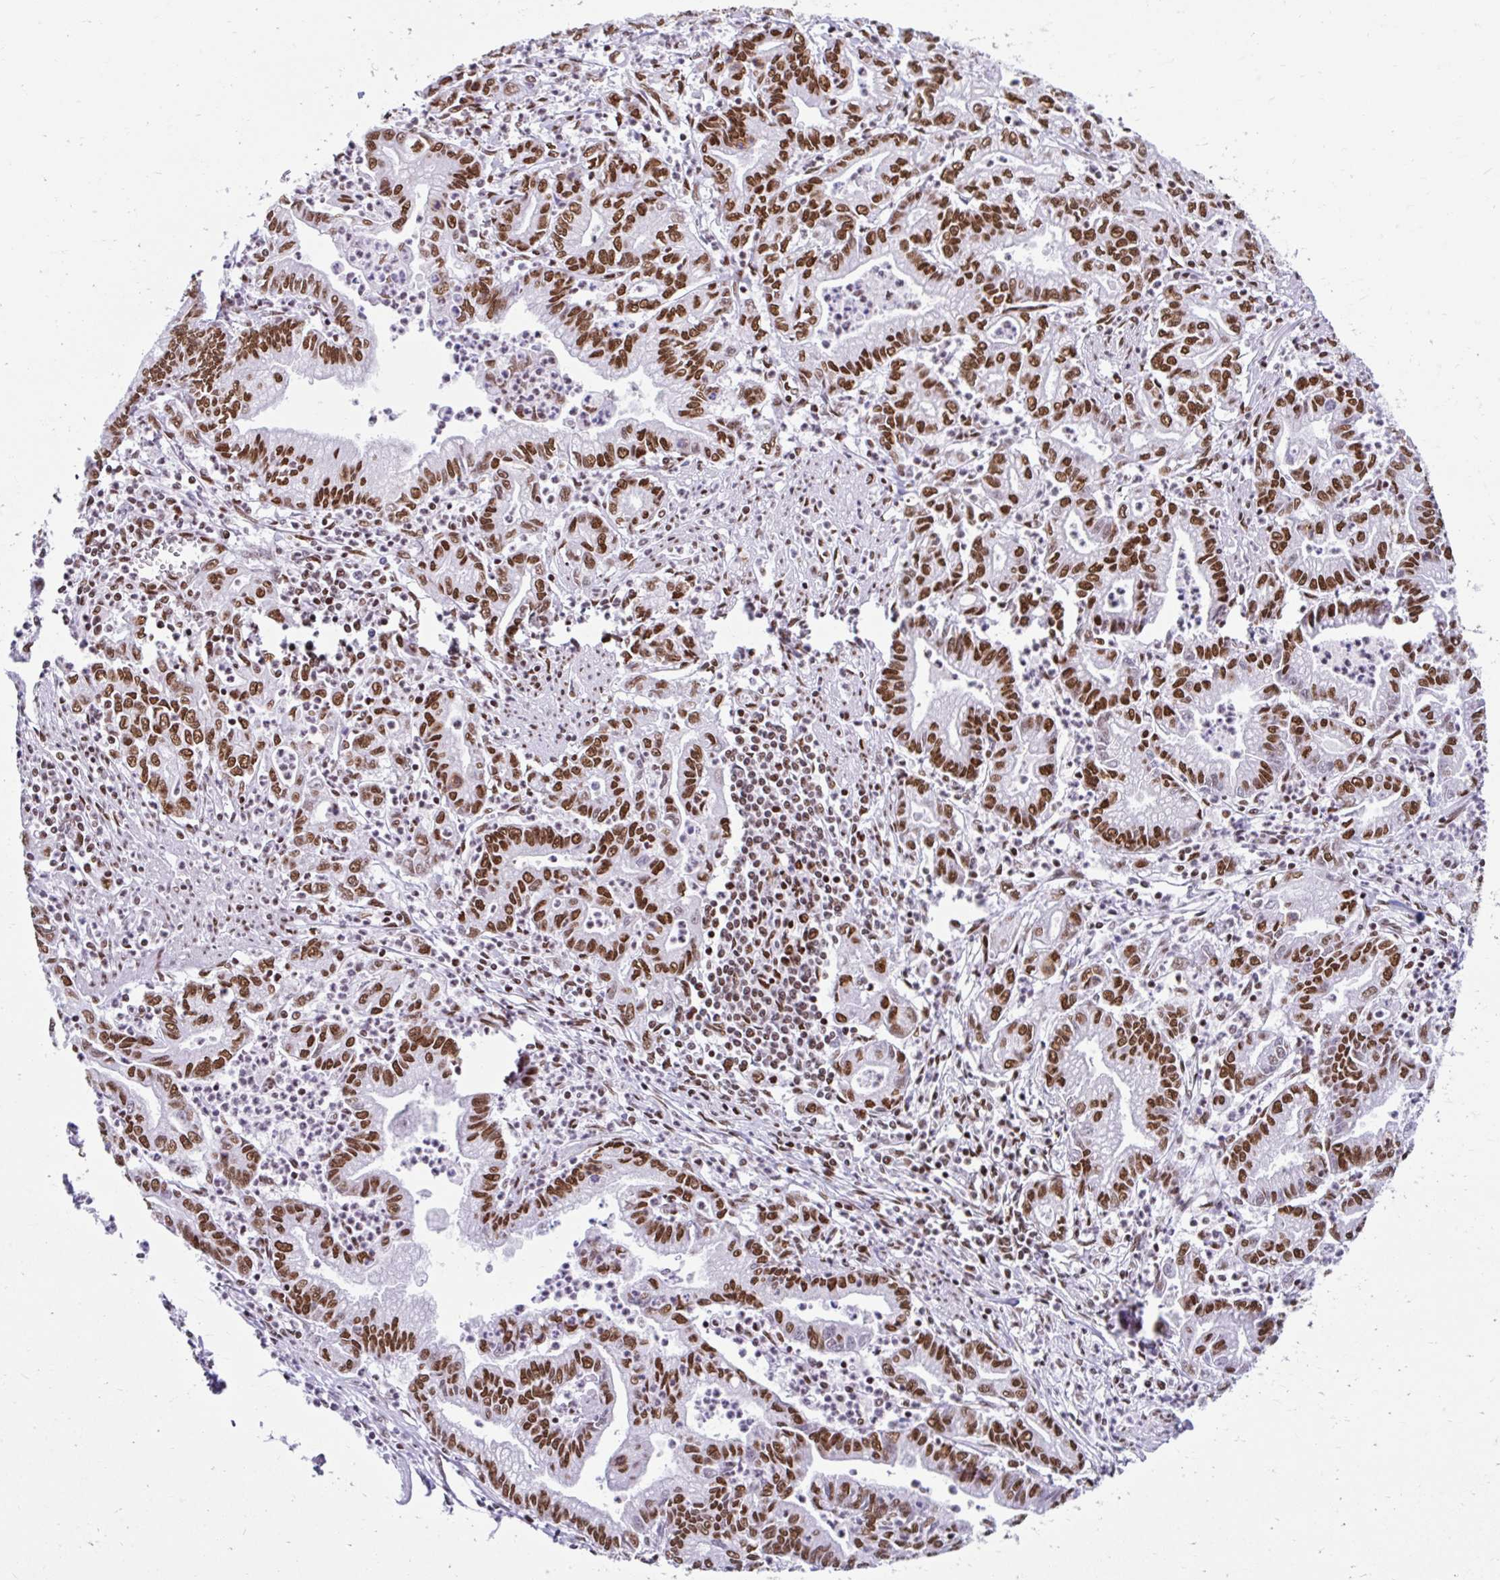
{"staining": {"intensity": "strong", "quantity": ">75%", "location": "nuclear"}, "tissue": "stomach cancer", "cell_type": "Tumor cells", "image_type": "cancer", "snomed": [{"axis": "morphology", "description": "Adenocarcinoma, NOS"}, {"axis": "topography", "description": "Stomach, upper"}], "caption": "About >75% of tumor cells in stomach cancer exhibit strong nuclear protein expression as visualized by brown immunohistochemical staining.", "gene": "KHDRBS1", "patient": {"sex": "female", "age": 79}}